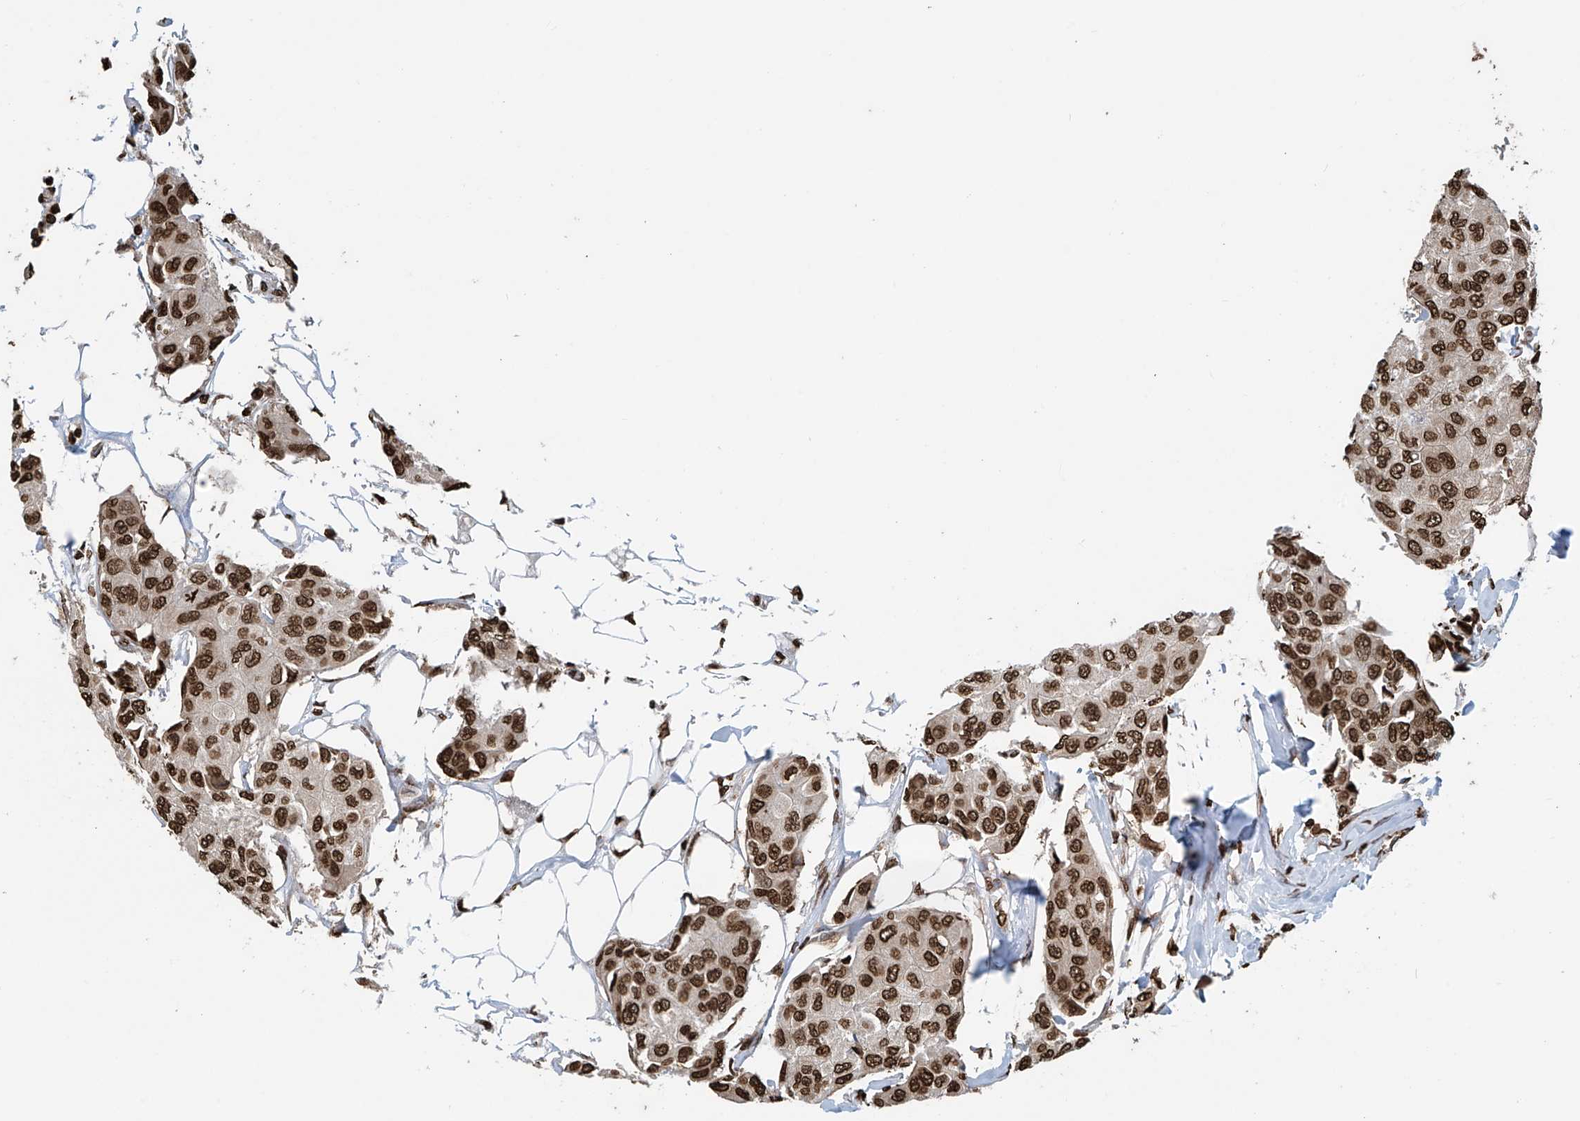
{"staining": {"intensity": "strong", "quantity": ">75%", "location": "nuclear"}, "tissue": "breast cancer", "cell_type": "Tumor cells", "image_type": "cancer", "snomed": [{"axis": "morphology", "description": "Duct carcinoma"}, {"axis": "topography", "description": "Breast"}], "caption": "Immunohistochemistry (IHC) micrograph of neoplastic tissue: human invasive ductal carcinoma (breast) stained using immunohistochemistry (IHC) exhibits high levels of strong protein expression localized specifically in the nuclear of tumor cells, appearing as a nuclear brown color.", "gene": "DPPA2", "patient": {"sex": "female", "age": 80}}